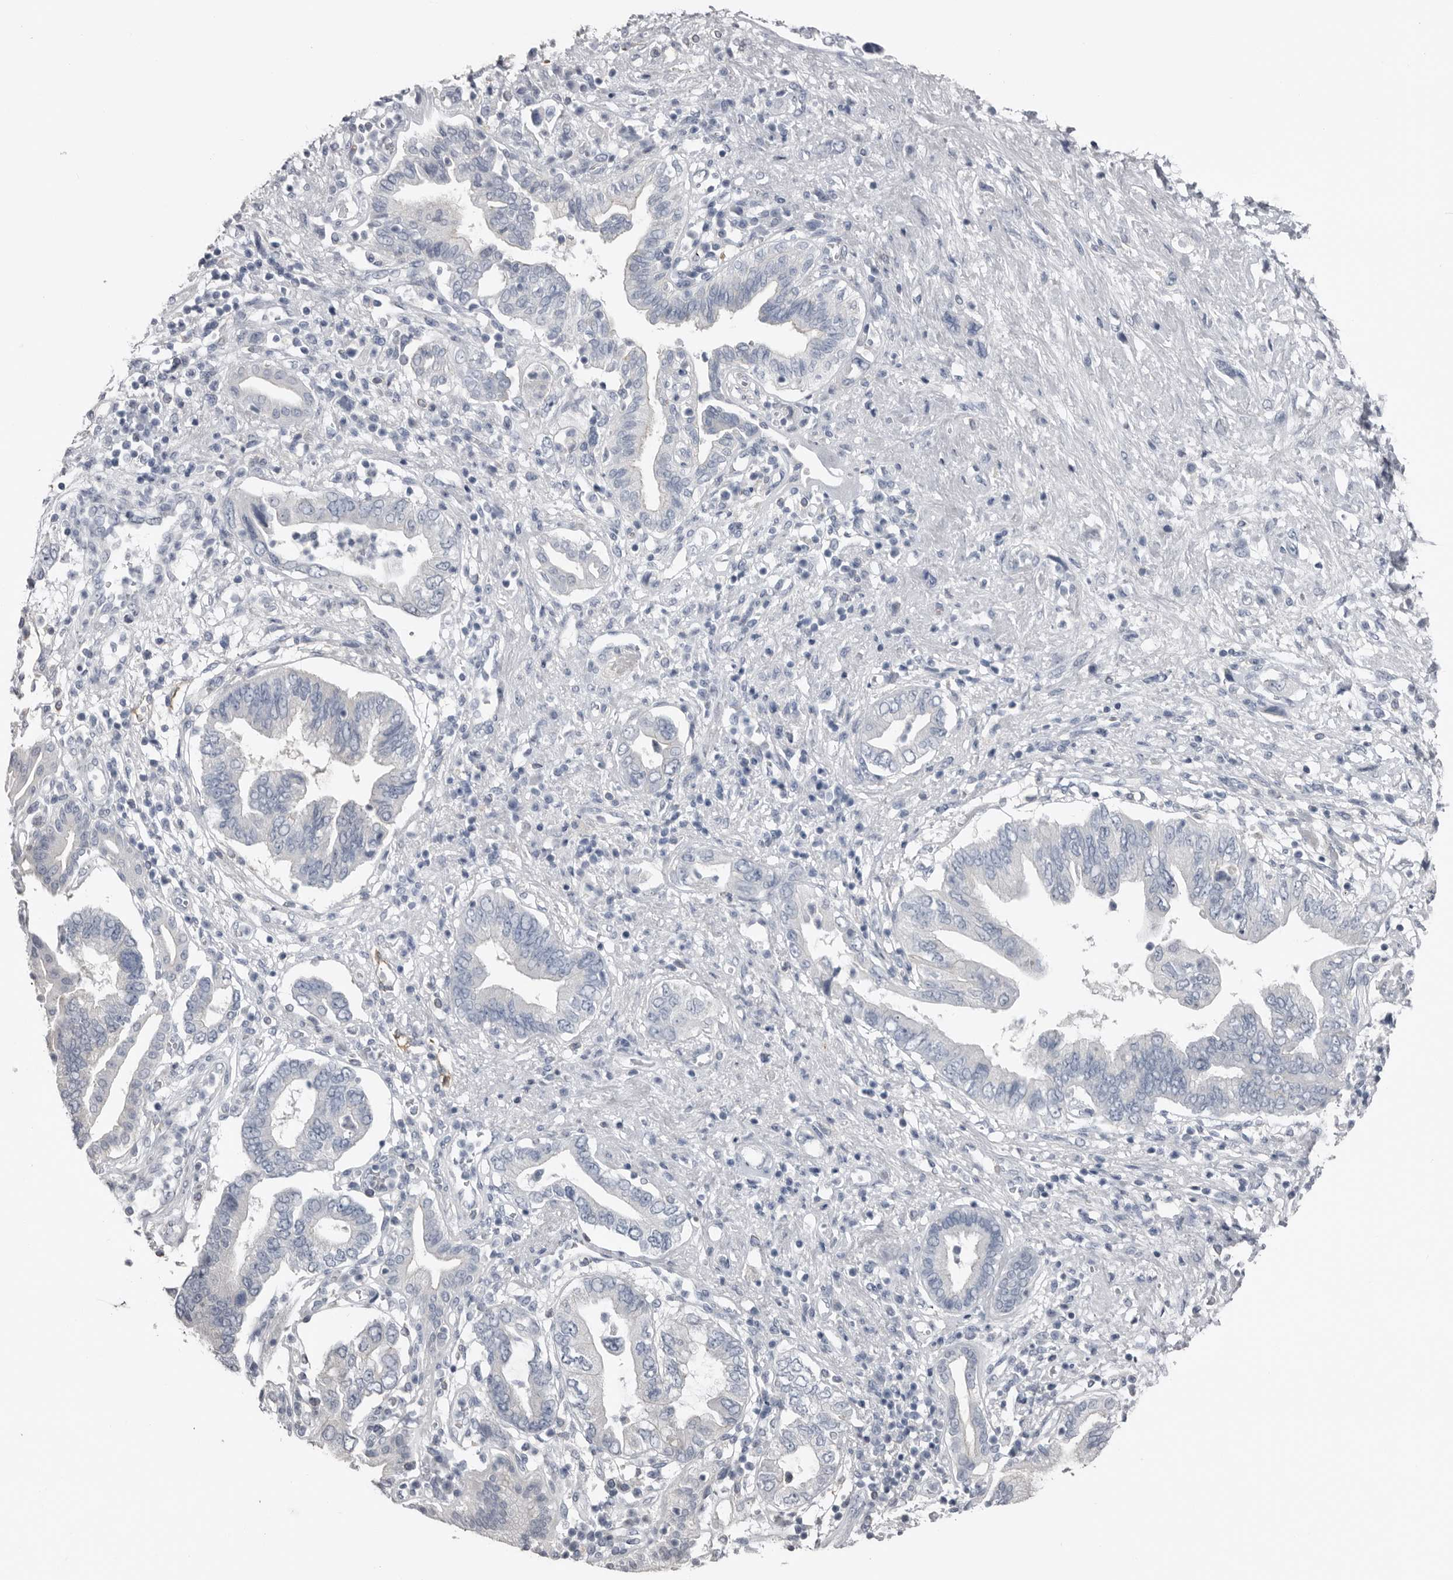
{"staining": {"intensity": "negative", "quantity": "none", "location": "none"}, "tissue": "pancreatic cancer", "cell_type": "Tumor cells", "image_type": "cancer", "snomed": [{"axis": "morphology", "description": "Adenocarcinoma, NOS"}, {"axis": "topography", "description": "Pancreas"}], "caption": "The immunohistochemistry (IHC) photomicrograph has no significant expression in tumor cells of pancreatic cancer tissue.", "gene": "FABP7", "patient": {"sex": "female", "age": 73}}